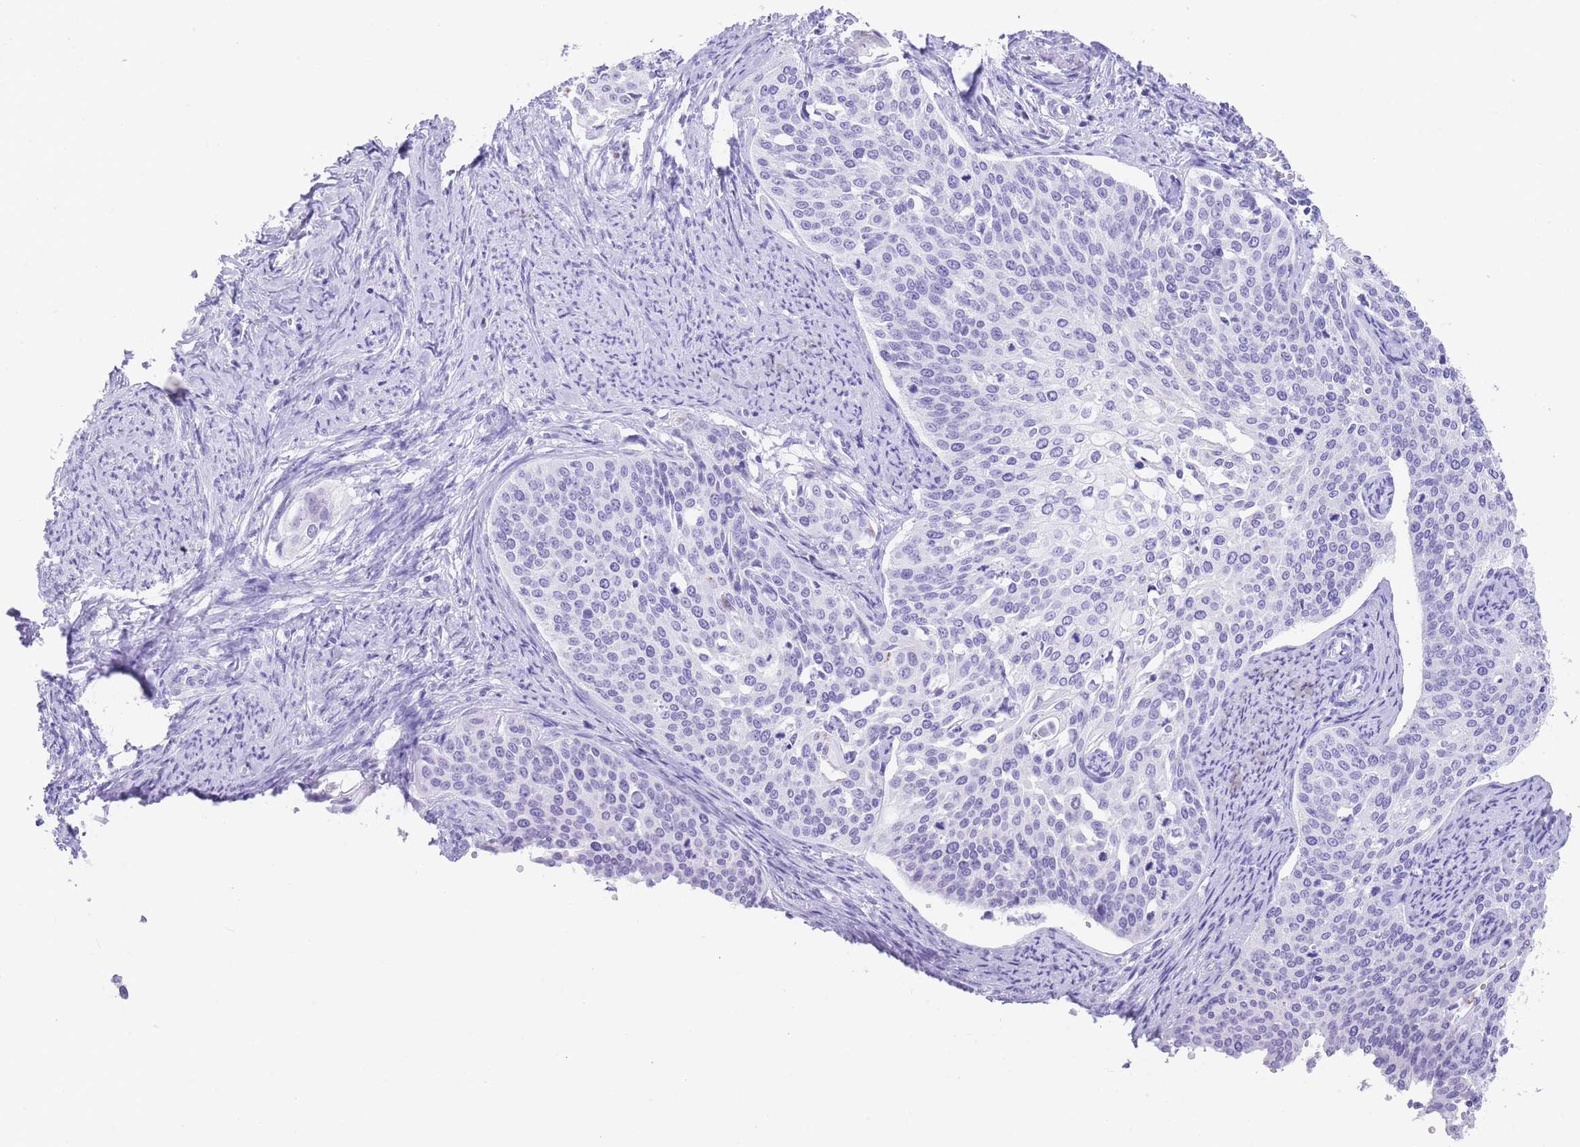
{"staining": {"intensity": "negative", "quantity": "none", "location": "none"}, "tissue": "cervical cancer", "cell_type": "Tumor cells", "image_type": "cancer", "snomed": [{"axis": "morphology", "description": "Squamous cell carcinoma, NOS"}, {"axis": "topography", "description": "Cervix"}], "caption": "DAB immunohistochemical staining of cervical cancer (squamous cell carcinoma) exhibits no significant staining in tumor cells. Nuclei are stained in blue.", "gene": "ELOA2", "patient": {"sex": "female", "age": 44}}